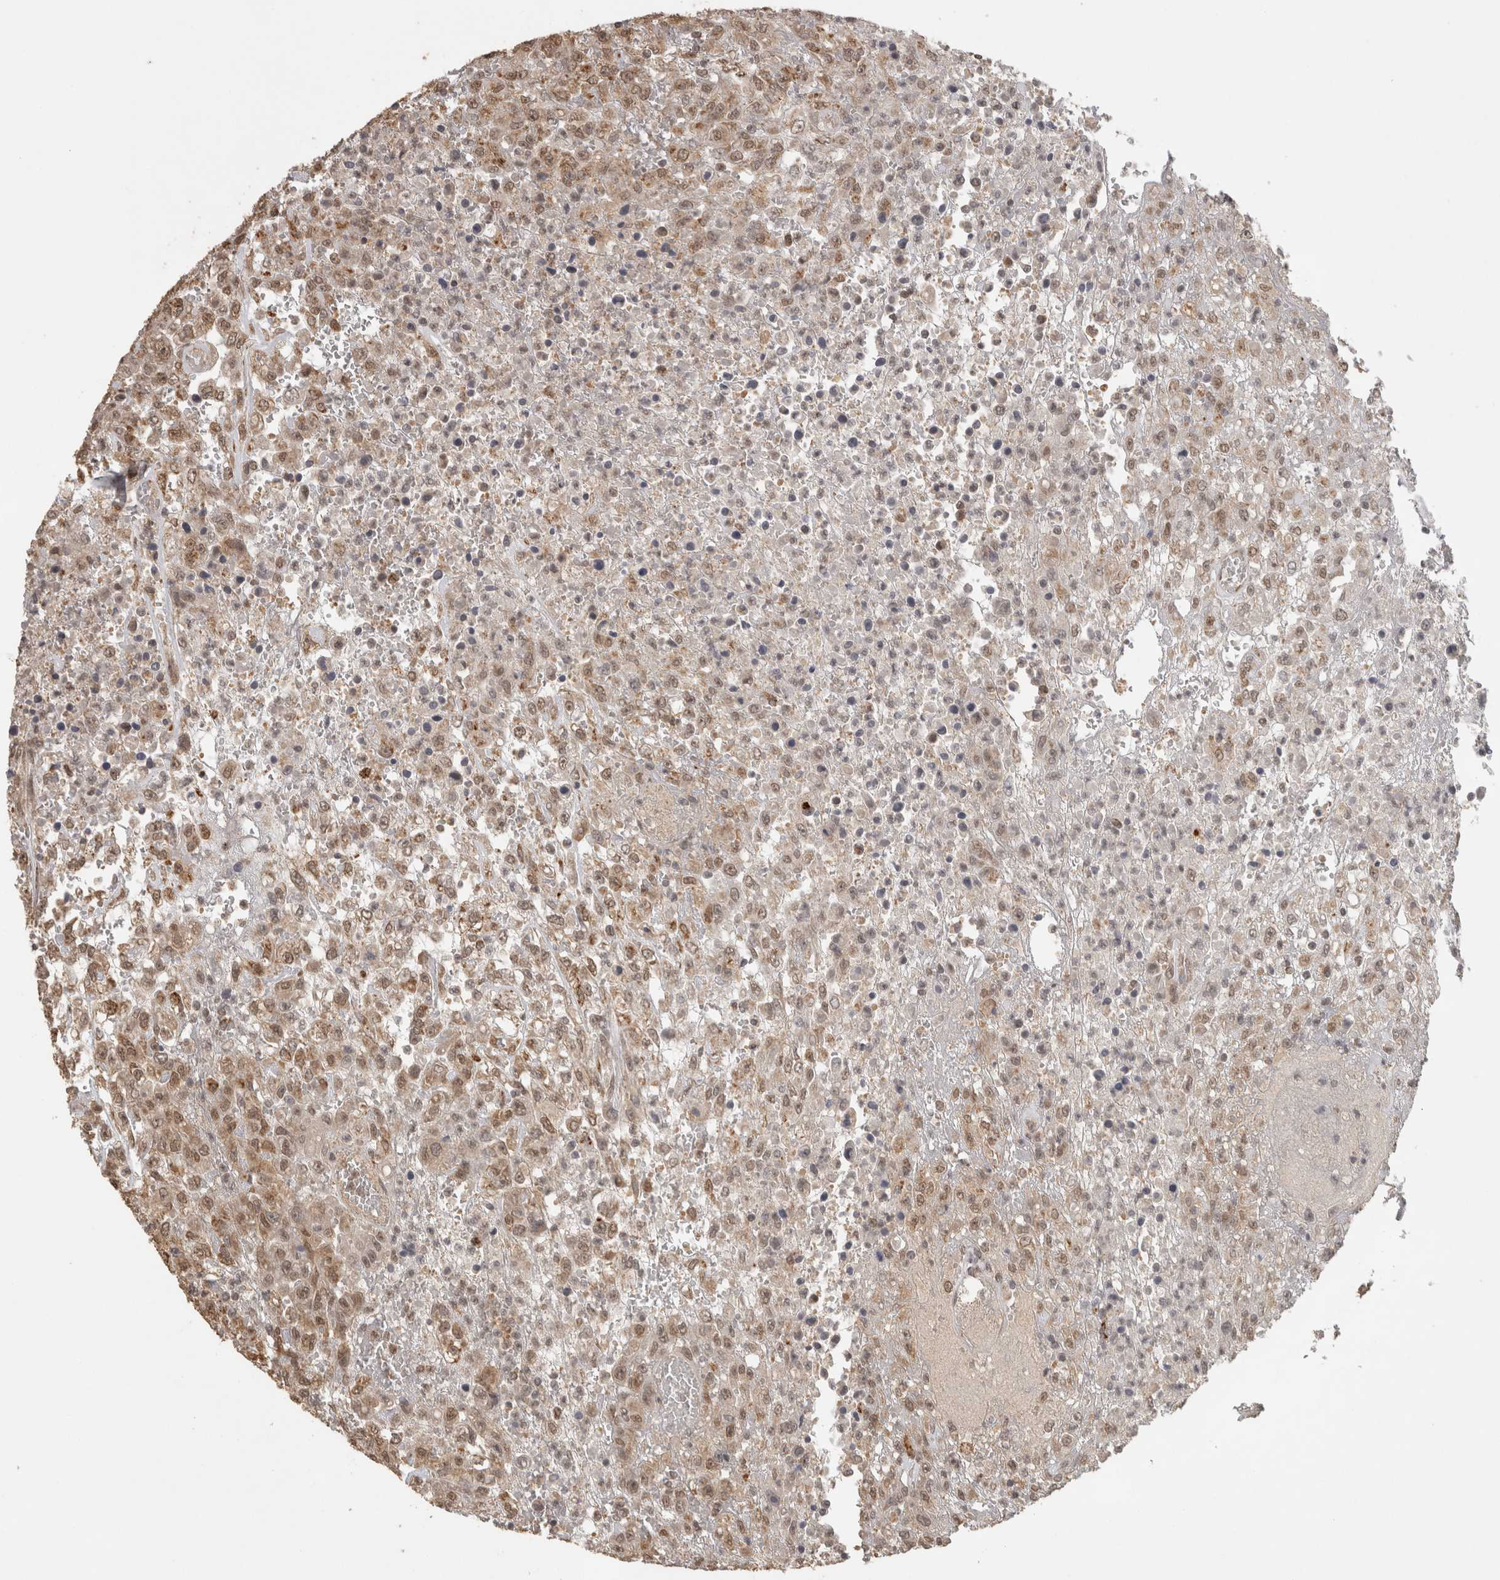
{"staining": {"intensity": "weak", "quantity": ">75%", "location": "cytoplasmic/membranous,nuclear"}, "tissue": "urothelial cancer", "cell_type": "Tumor cells", "image_type": "cancer", "snomed": [{"axis": "morphology", "description": "Urothelial carcinoma, High grade"}, {"axis": "topography", "description": "Urinary bladder"}], "caption": "There is low levels of weak cytoplasmic/membranous and nuclear staining in tumor cells of urothelial cancer, as demonstrated by immunohistochemical staining (brown color).", "gene": "BNIP3L", "patient": {"sex": "male", "age": 46}}